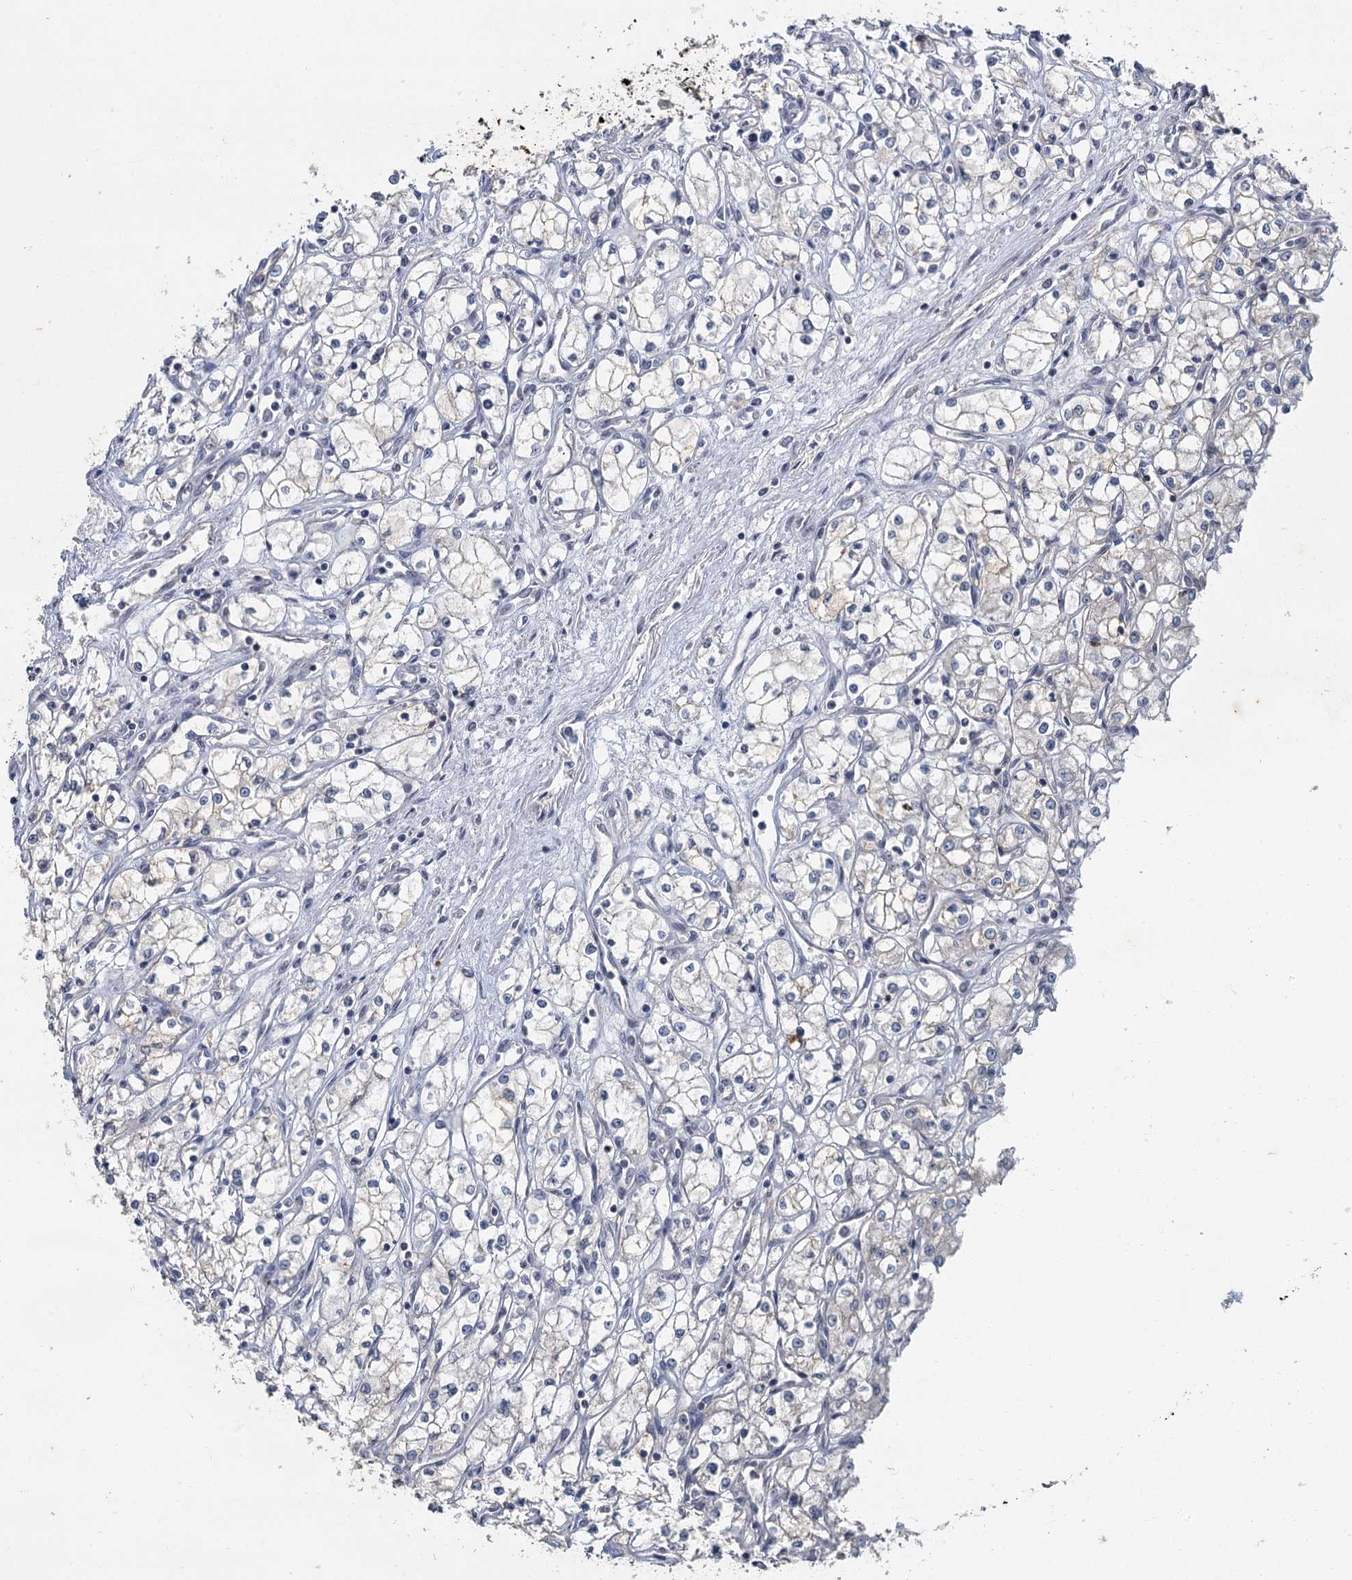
{"staining": {"intensity": "negative", "quantity": "none", "location": "none"}, "tissue": "renal cancer", "cell_type": "Tumor cells", "image_type": "cancer", "snomed": [{"axis": "morphology", "description": "Adenocarcinoma, NOS"}, {"axis": "topography", "description": "Kidney"}], "caption": "High power microscopy image of an immunohistochemistry (IHC) photomicrograph of renal cancer (adenocarcinoma), revealing no significant expression in tumor cells.", "gene": "MUCL1", "patient": {"sex": "male", "age": 59}}